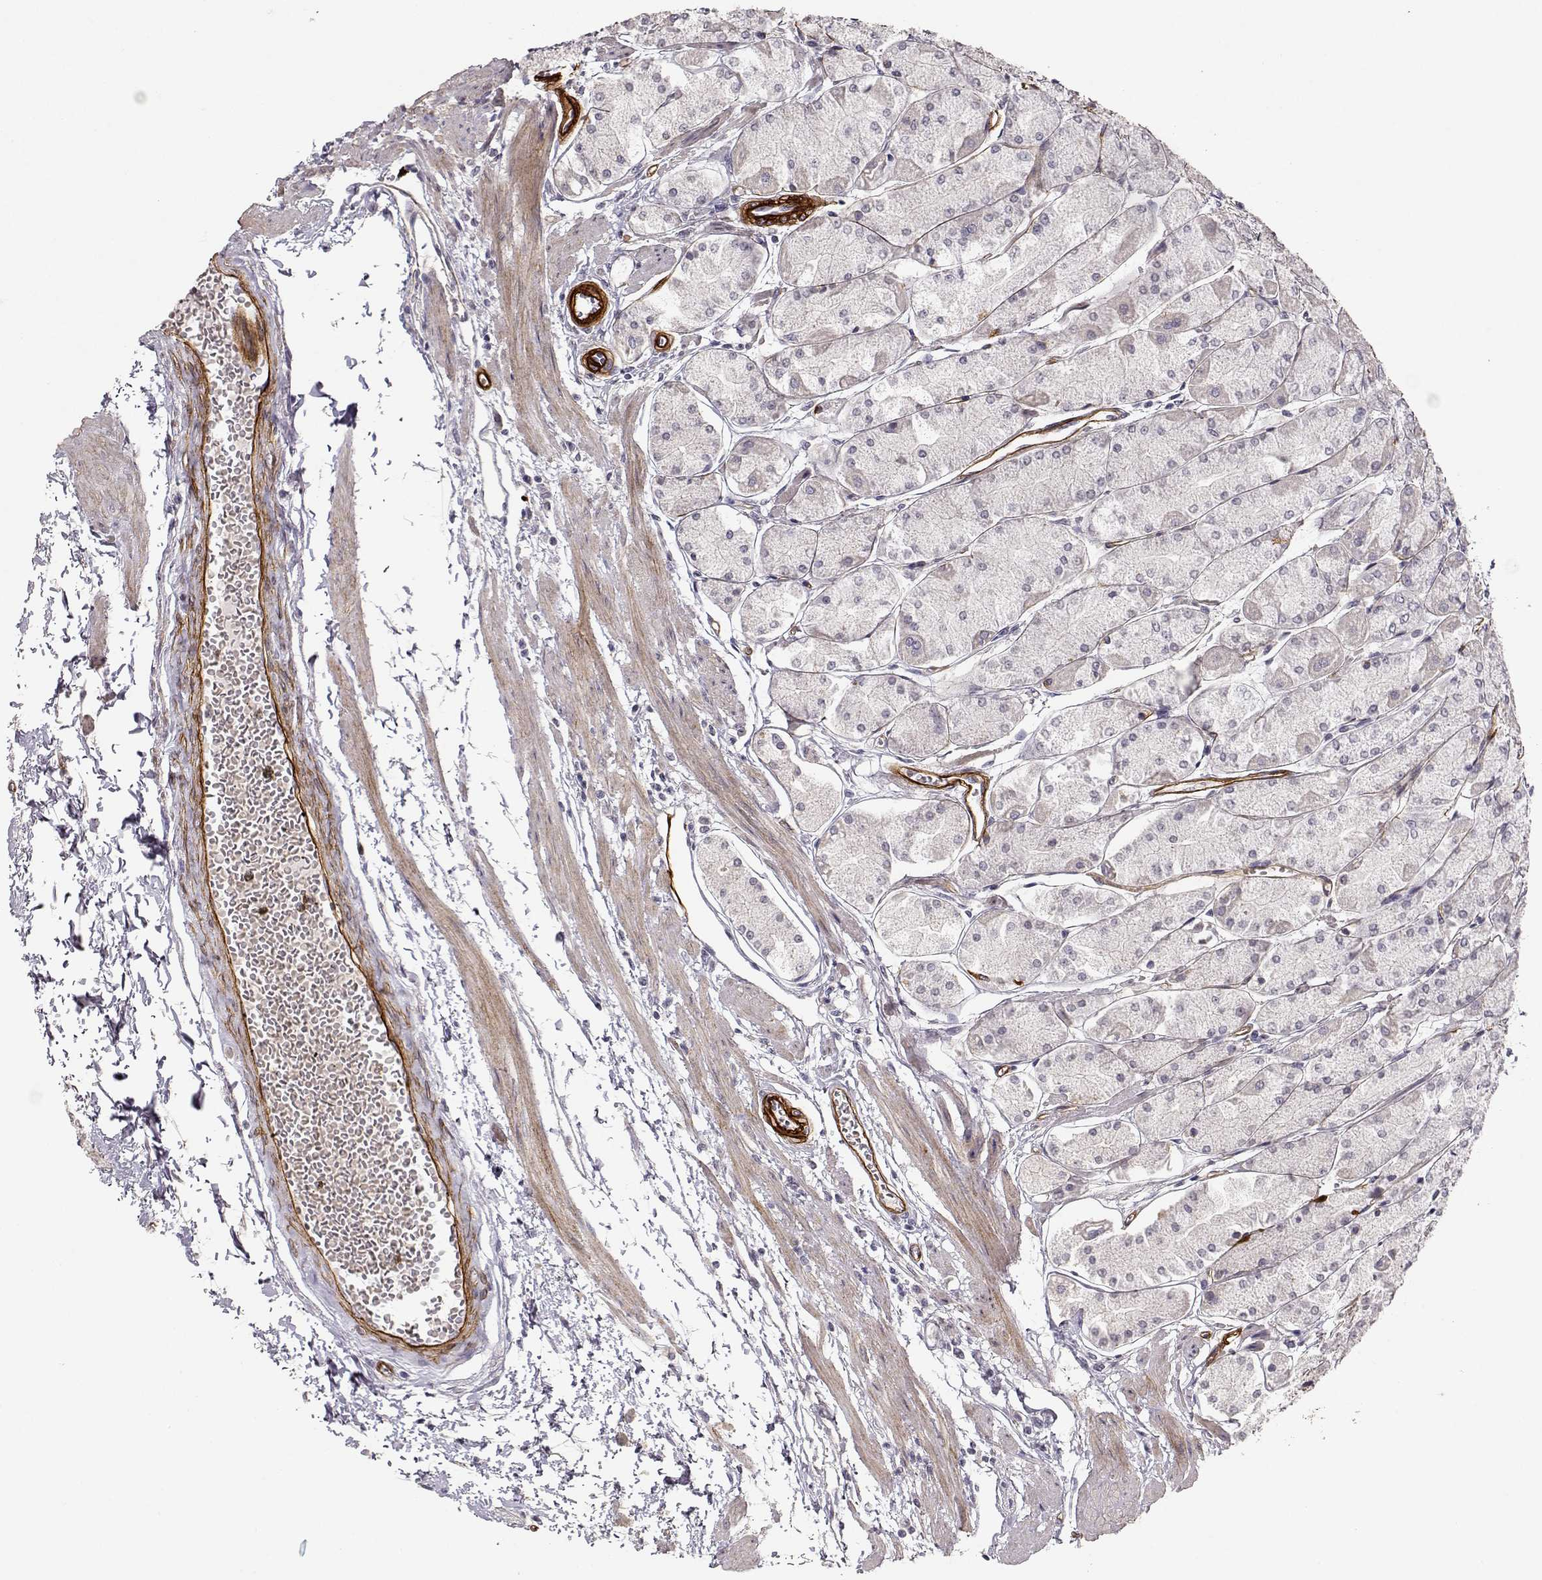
{"staining": {"intensity": "negative", "quantity": "none", "location": "none"}, "tissue": "stomach", "cell_type": "Glandular cells", "image_type": "normal", "snomed": [{"axis": "morphology", "description": "Normal tissue, NOS"}, {"axis": "topography", "description": "Stomach, upper"}], "caption": "This is a histopathology image of IHC staining of benign stomach, which shows no staining in glandular cells.", "gene": "LAMA5", "patient": {"sex": "male", "age": 60}}